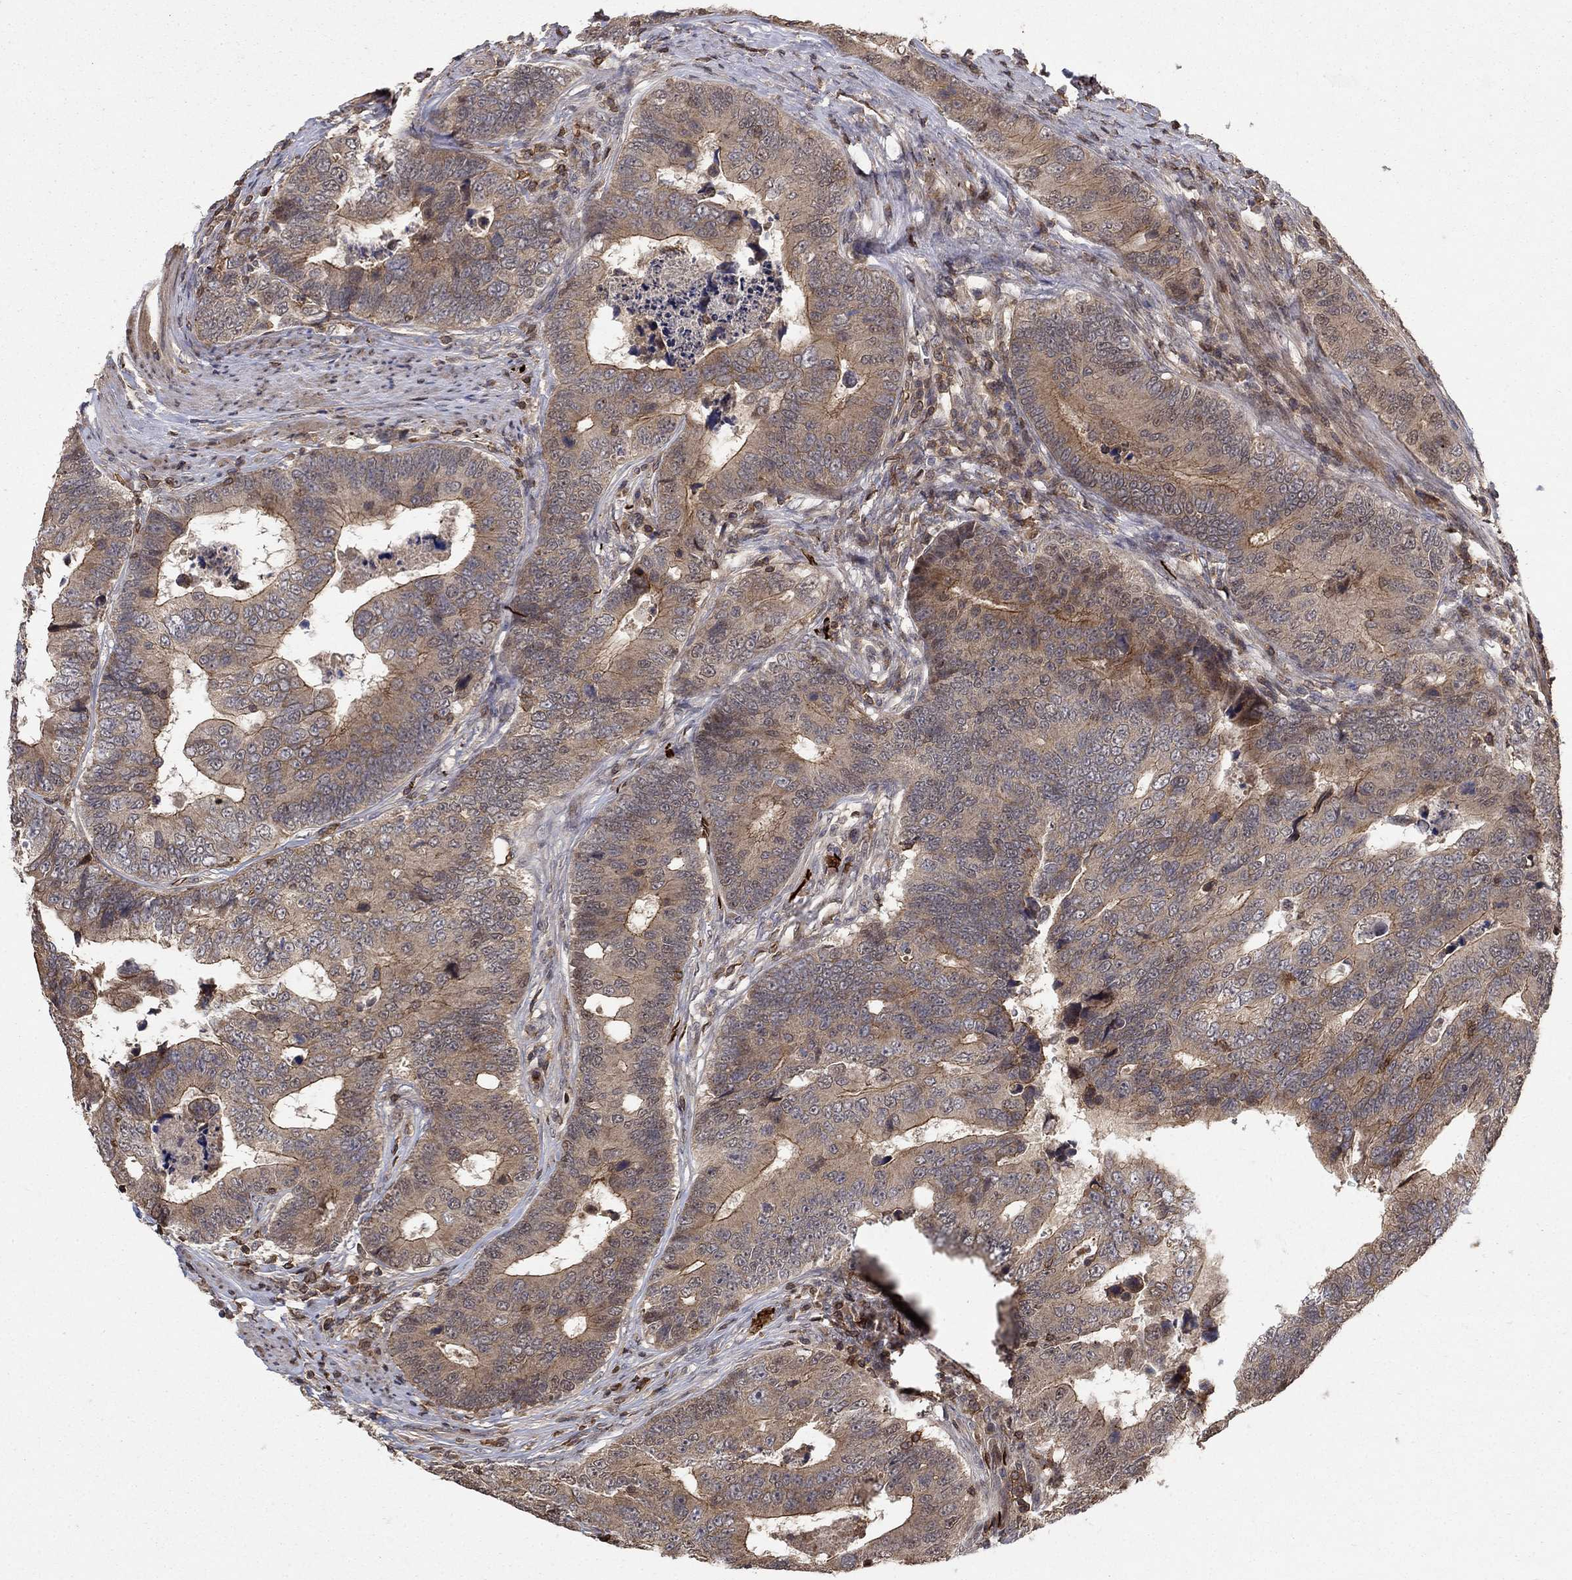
{"staining": {"intensity": "moderate", "quantity": "25%-75%", "location": "cytoplasmic/membranous"}, "tissue": "colorectal cancer", "cell_type": "Tumor cells", "image_type": "cancer", "snomed": [{"axis": "morphology", "description": "Adenocarcinoma, NOS"}, {"axis": "topography", "description": "Colon"}], "caption": "Moderate cytoplasmic/membranous staining for a protein is present in about 25%-75% of tumor cells of colorectal cancer using IHC.", "gene": "CCDC66", "patient": {"sex": "female", "age": 72}}